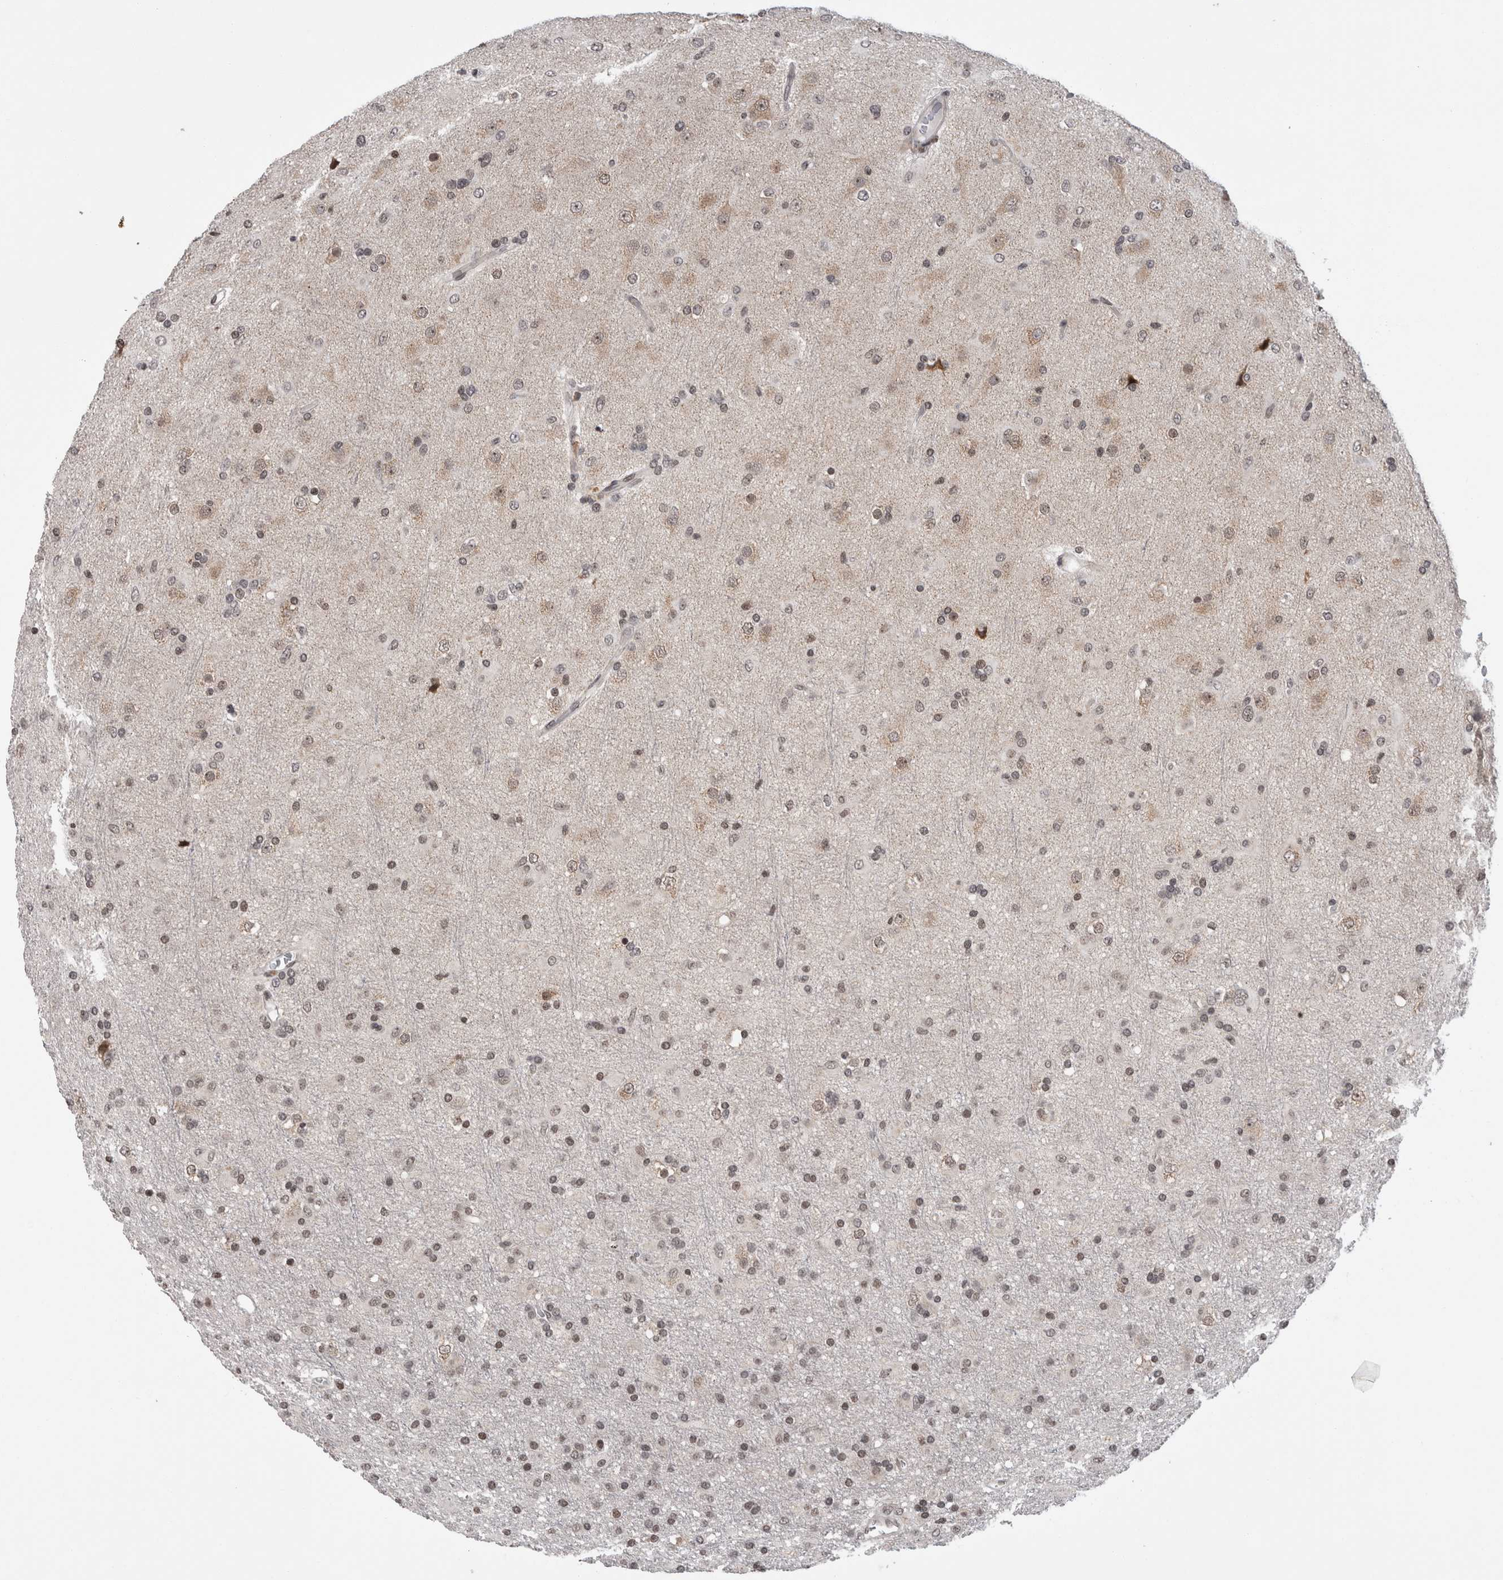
{"staining": {"intensity": "weak", "quantity": "<25%", "location": "nuclear"}, "tissue": "glioma", "cell_type": "Tumor cells", "image_type": "cancer", "snomed": [{"axis": "morphology", "description": "Glioma, malignant, Low grade"}, {"axis": "topography", "description": "Brain"}], "caption": "IHC photomicrograph of human glioma stained for a protein (brown), which reveals no positivity in tumor cells. (Brightfield microscopy of DAB (3,3'-diaminobenzidine) IHC at high magnification).", "gene": "ZBTB11", "patient": {"sex": "male", "age": 65}}